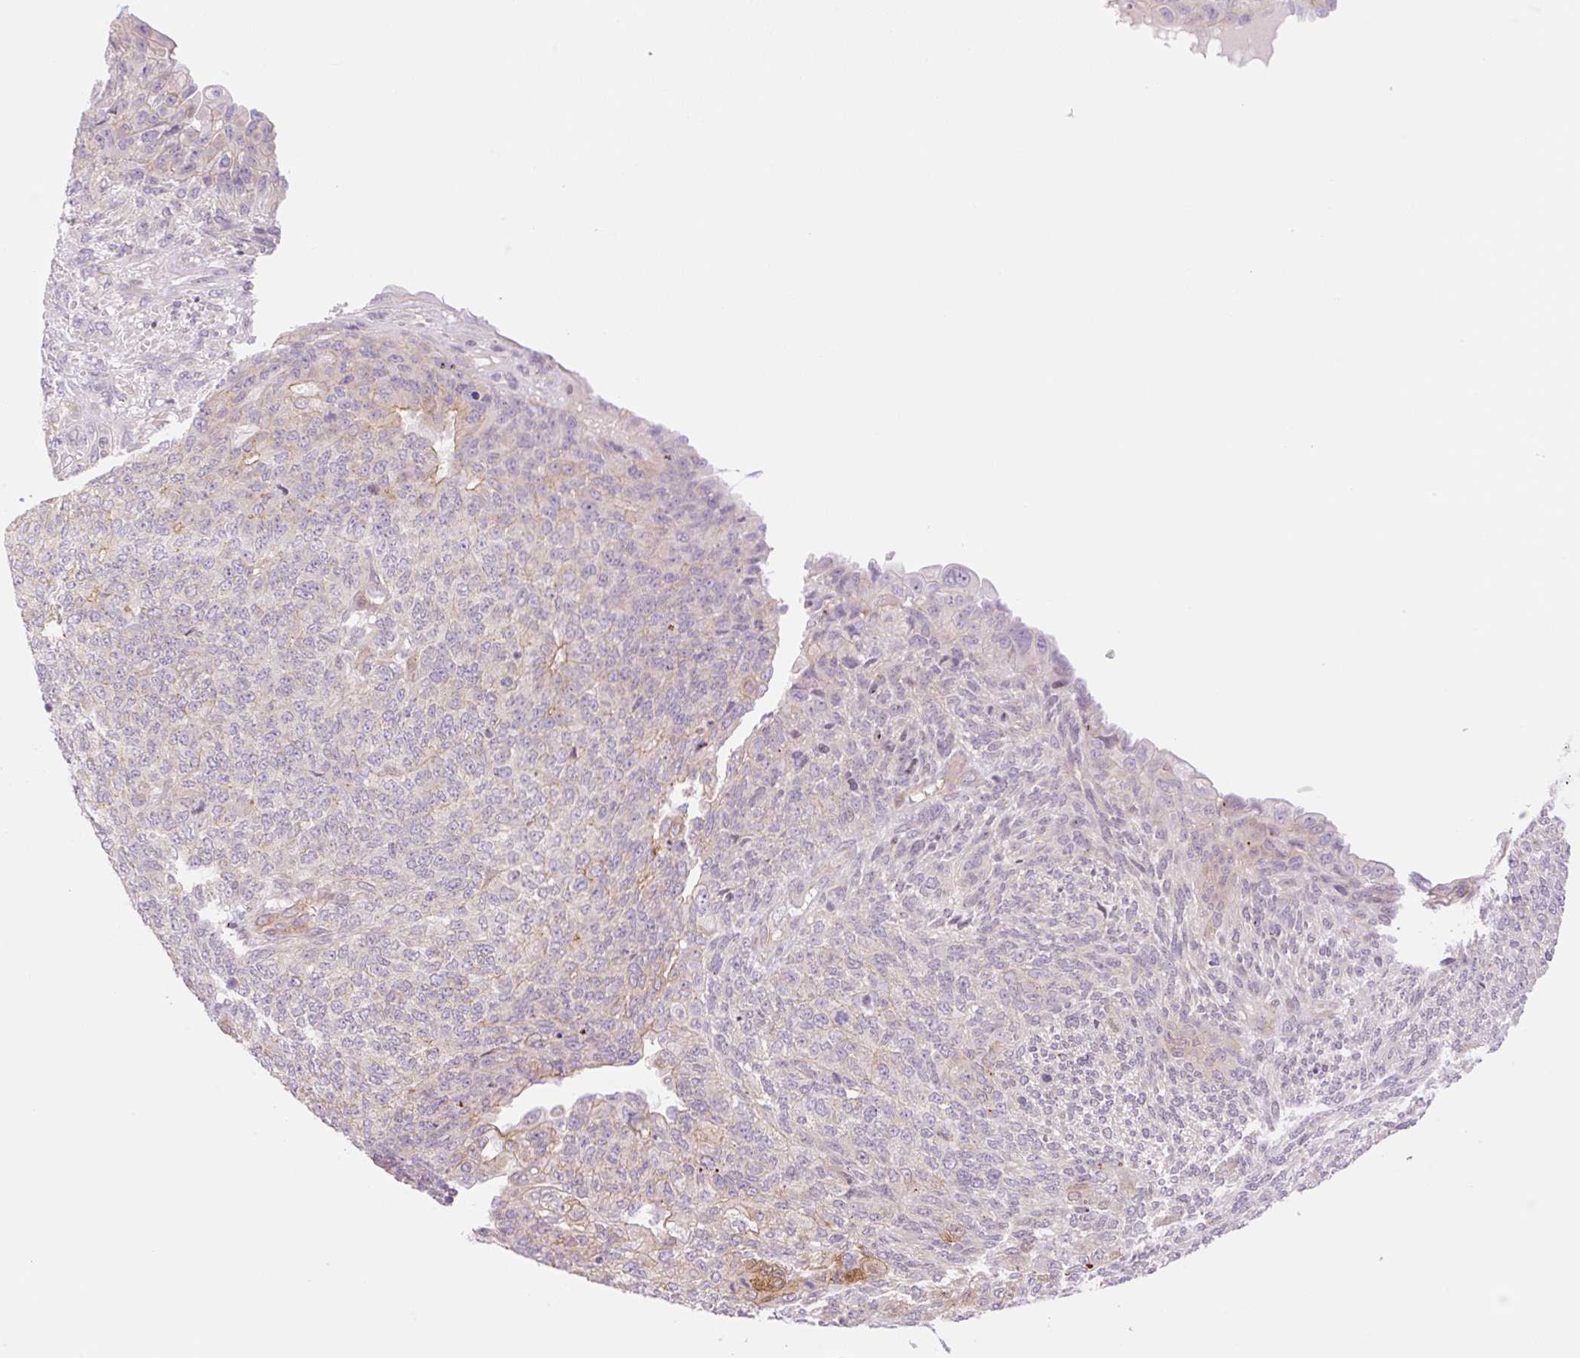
{"staining": {"intensity": "moderate", "quantity": "<25%", "location": "cytoplasmic/membranous"}, "tissue": "endometrial cancer", "cell_type": "Tumor cells", "image_type": "cancer", "snomed": [{"axis": "morphology", "description": "Adenocarcinoma, NOS"}, {"axis": "topography", "description": "Endometrium"}], "caption": "Endometrial cancer stained with a protein marker displays moderate staining in tumor cells.", "gene": "NLRP5", "patient": {"sex": "female", "age": 32}}